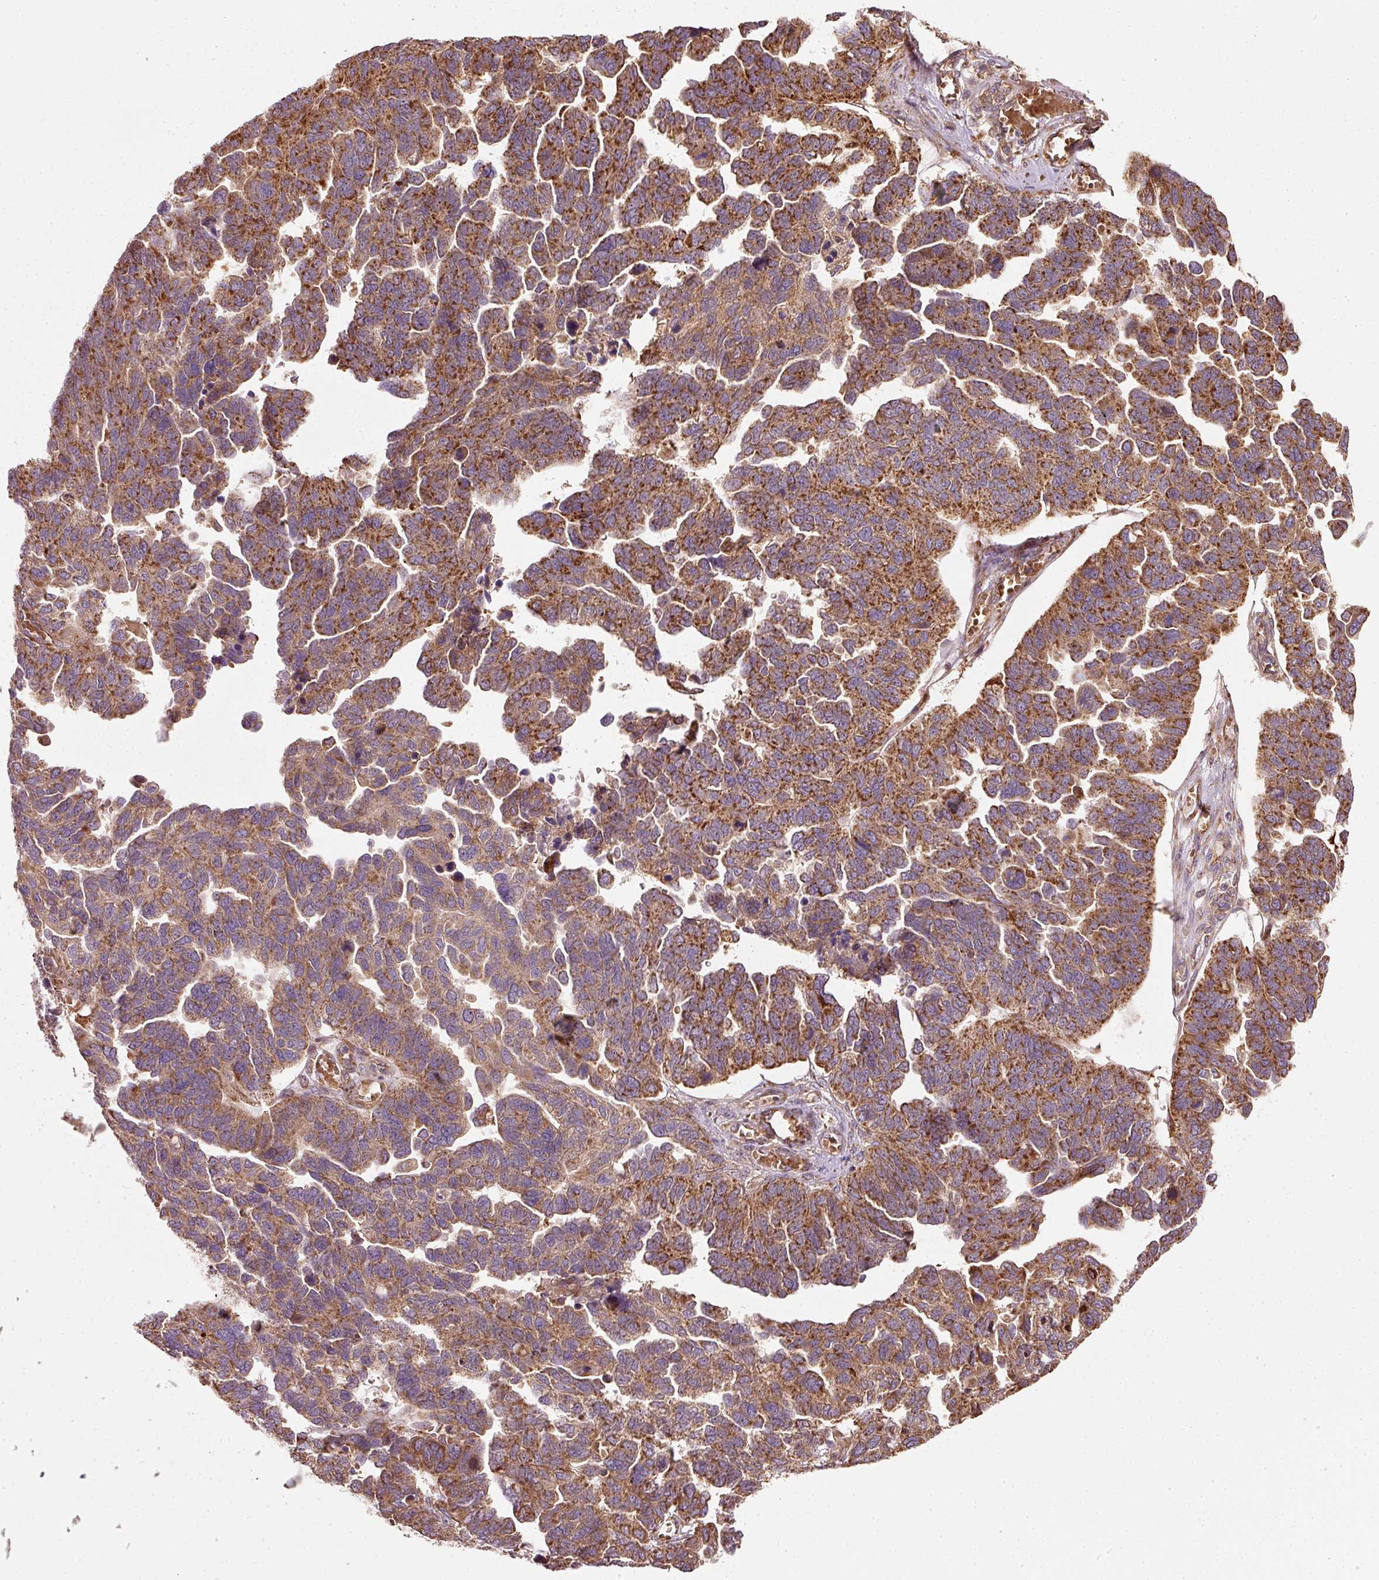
{"staining": {"intensity": "strong", "quantity": ">75%", "location": "cytoplasmic/membranous"}, "tissue": "ovarian cancer", "cell_type": "Tumor cells", "image_type": "cancer", "snomed": [{"axis": "morphology", "description": "Cystadenocarcinoma, serous, NOS"}, {"axis": "topography", "description": "Ovary"}], "caption": "The histopathology image shows immunohistochemical staining of serous cystadenocarcinoma (ovarian). There is strong cytoplasmic/membranous staining is appreciated in about >75% of tumor cells.", "gene": "ISCU", "patient": {"sex": "female", "age": 64}}